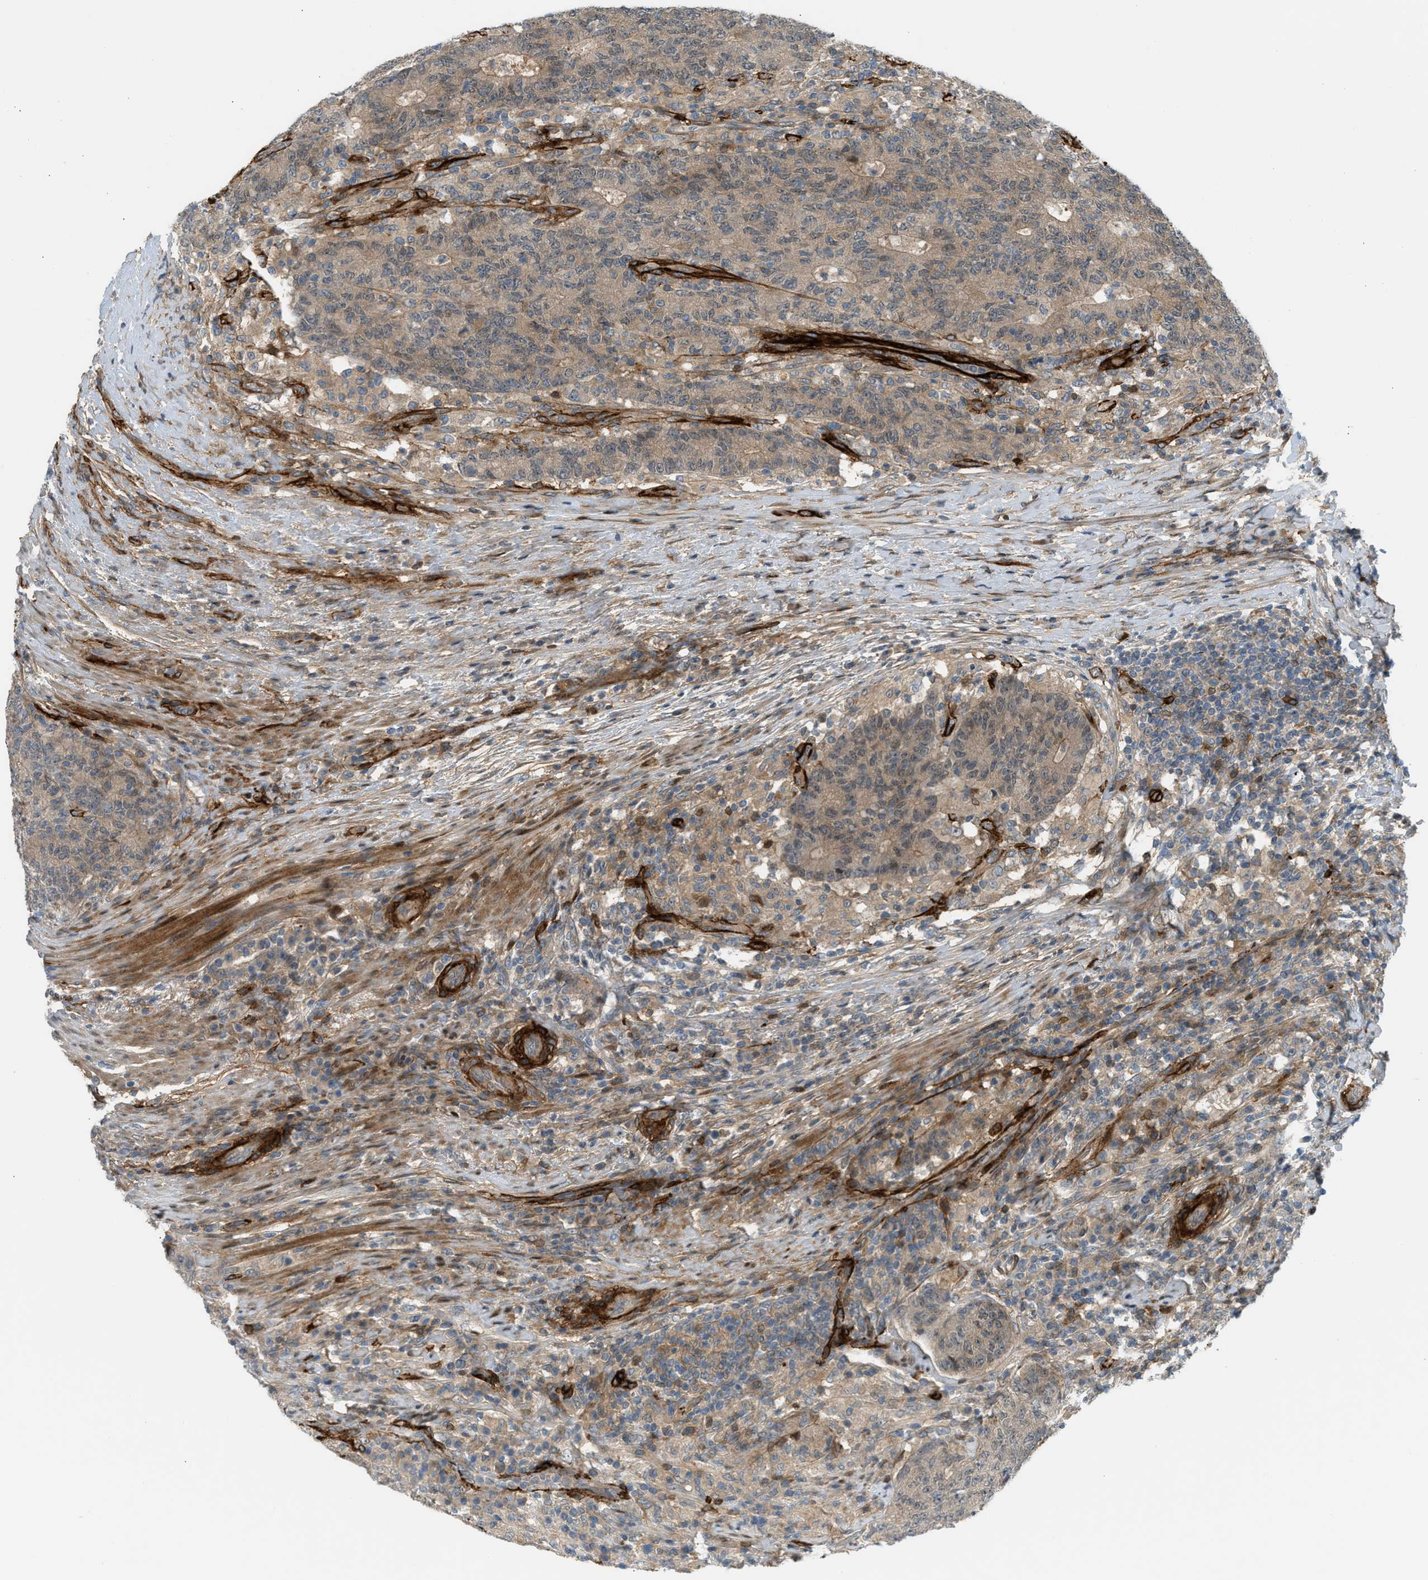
{"staining": {"intensity": "weak", "quantity": ">75%", "location": "cytoplasmic/membranous"}, "tissue": "colorectal cancer", "cell_type": "Tumor cells", "image_type": "cancer", "snomed": [{"axis": "morphology", "description": "Normal tissue, NOS"}, {"axis": "morphology", "description": "Adenocarcinoma, NOS"}, {"axis": "topography", "description": "Colon"}], "caption": "Protein staining by immunohistochemistry (IHC) displays weak cytoplasmic/membranous expression in about >75% of tumor cells in colorectal cancer.", "gene": "EDNRA", "patient": {"sex": "female", "age": 75}}